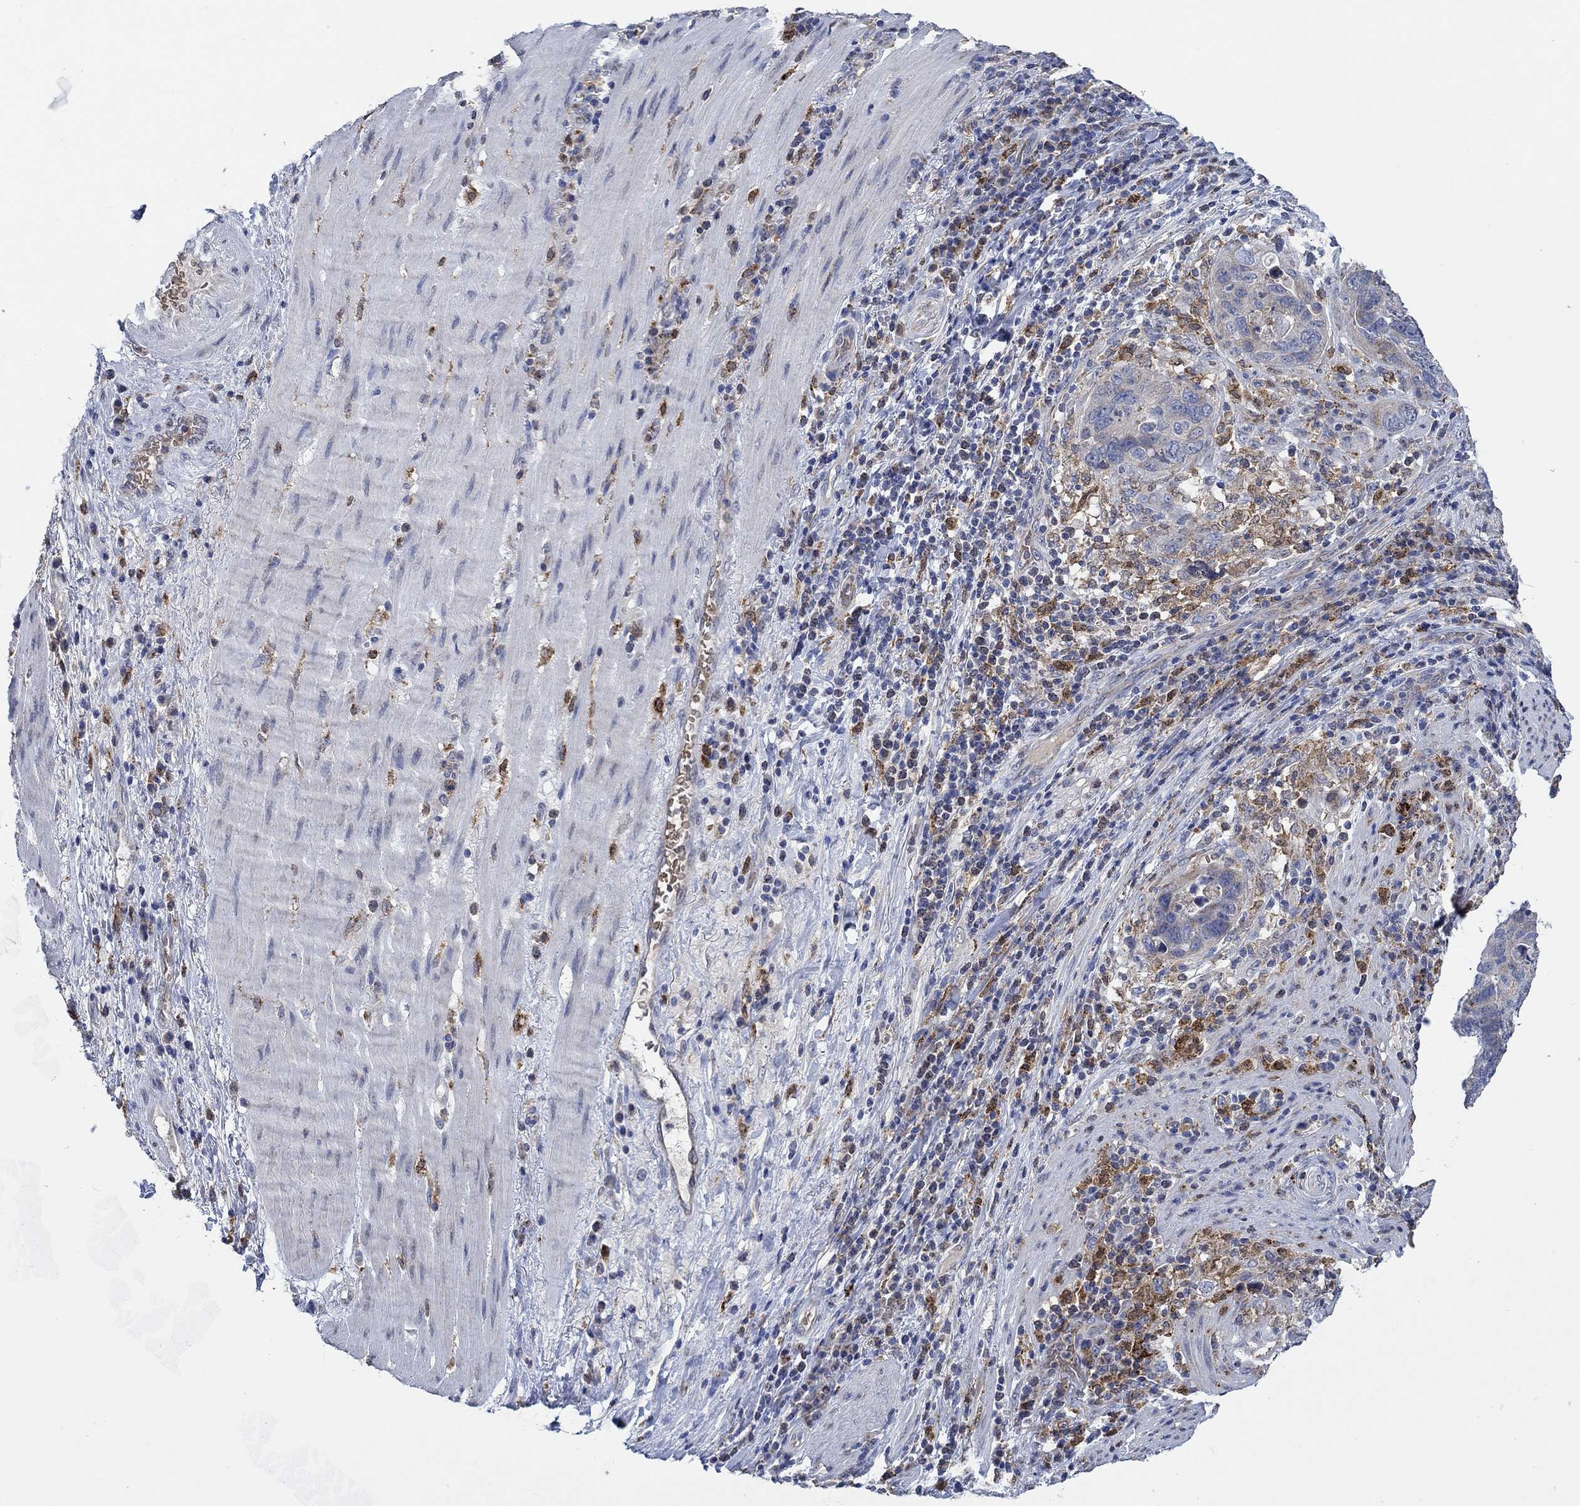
{"staining": {"intensity": "weak", "quantity": "<25%", "location": "cytoplasmic/membranous"}, "tissue": "stomach cancer", "cell_type": "Tumor cells", "image_type": "cancer", "snomed": [{"axis": "morphology", "description": "Adenocarcinoma, NOS"}, {"axis": "topography", "description": "Stomach"}], "caption": "The immunohistochemistry image has no significant expression in tumor cells of stomach adenocarcinoma tissue.", "gene": "MPP1", "patient": {"sex": "male", "age": 54}}